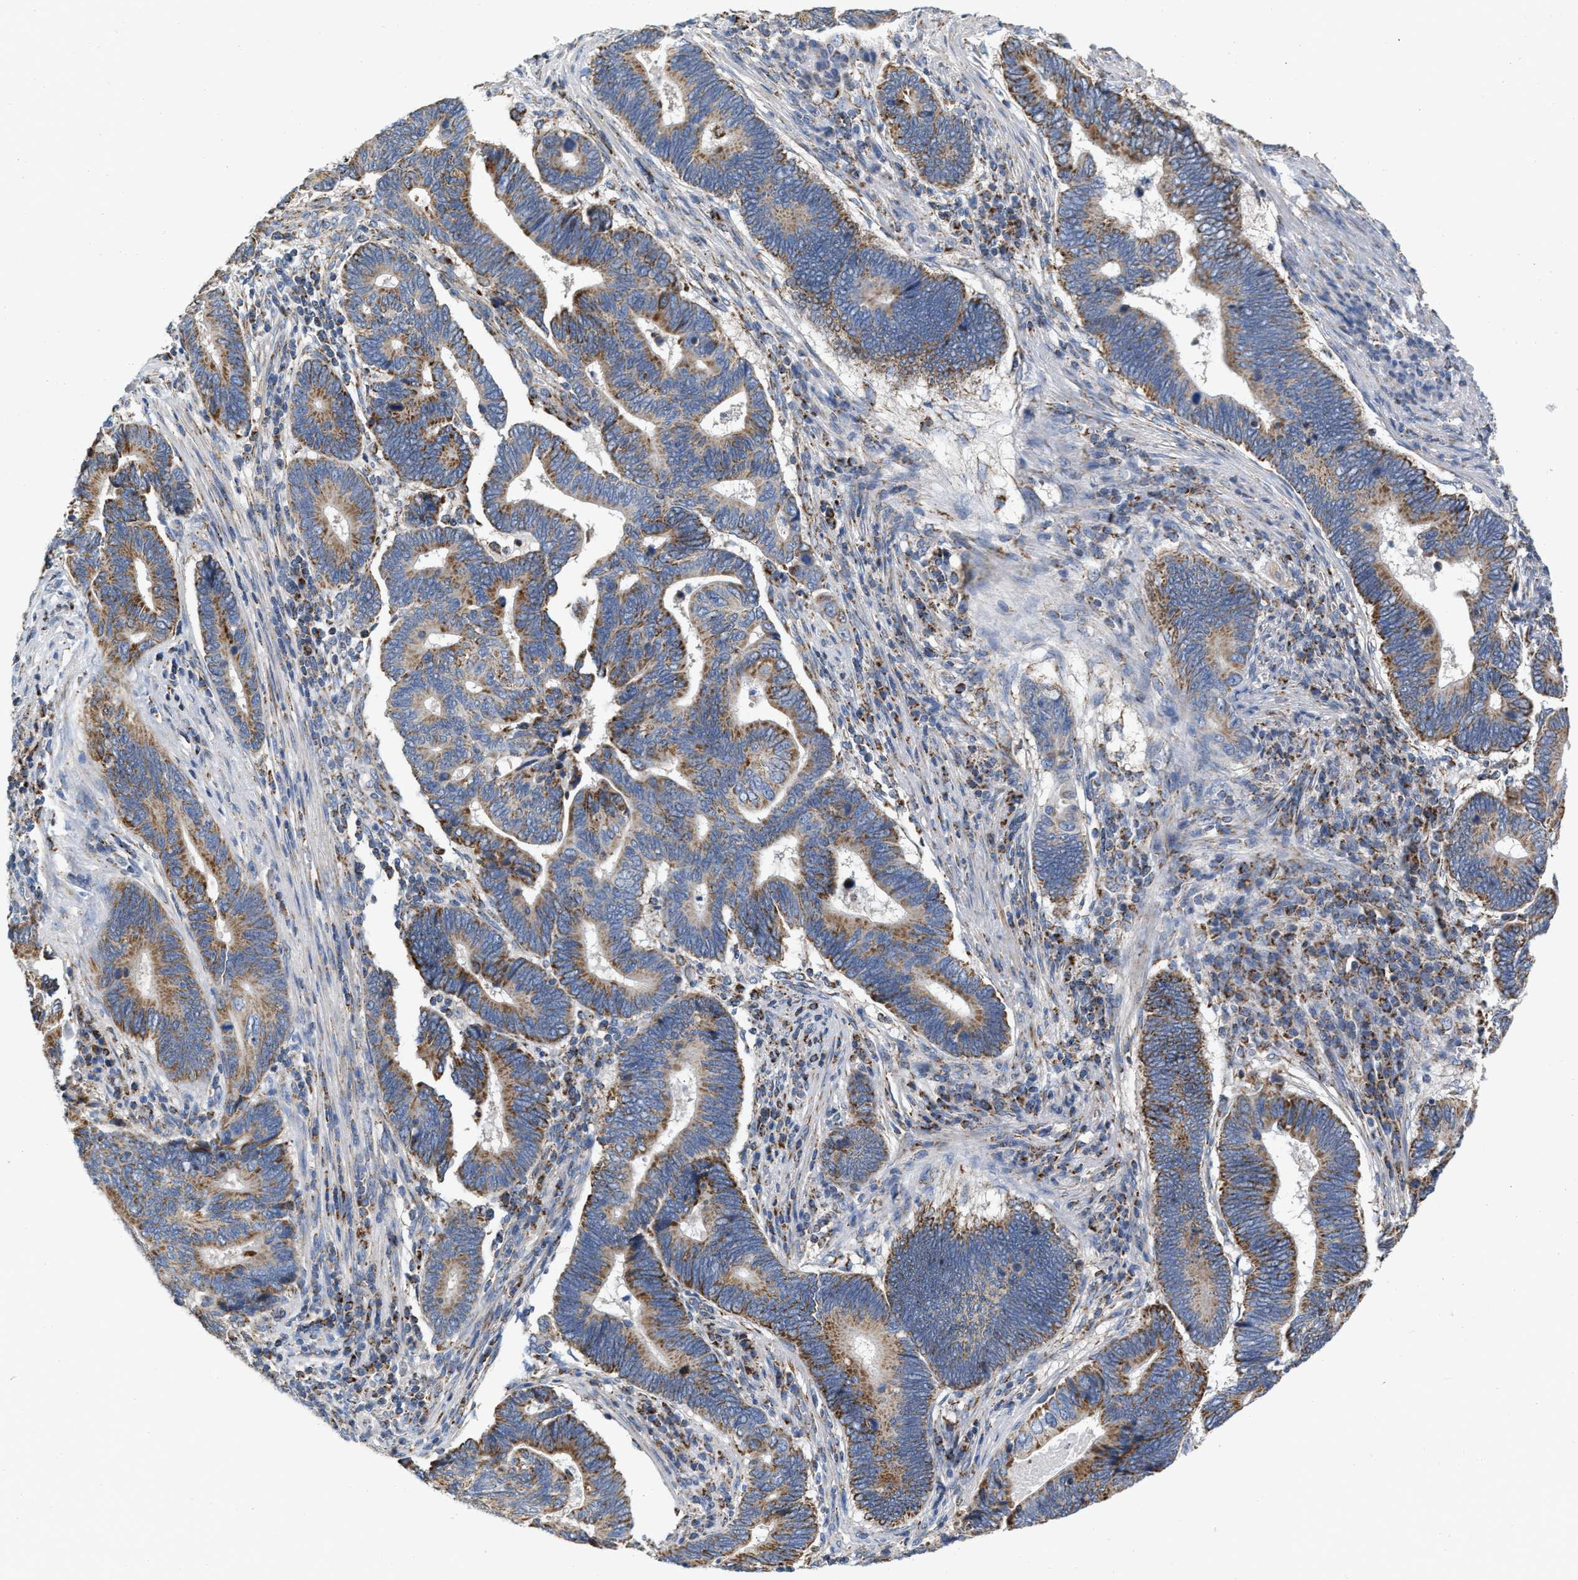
{"staining": {"intensity": "moderate", "quantity": "25%-75%", "location": "cytoplasmic/membranous"}, "tissue": "pancreatic cancer", "cell_type": "Tumor cells", "image_type": "cancer", "snomed": [{"axis": "morphology", "description": "Adenocarcinoma, NOS"}, {"axis": "topography", "description": "Pancreas"}], "caption": "A medium amount of moderate cytoplasmic/membranous positivity is seen in about 25%-75% of tumor cells in adenocarcinoma (pancreatic) tissue.", "gene": "CBLB", "patient": {"sex": "female", "age": 70}}